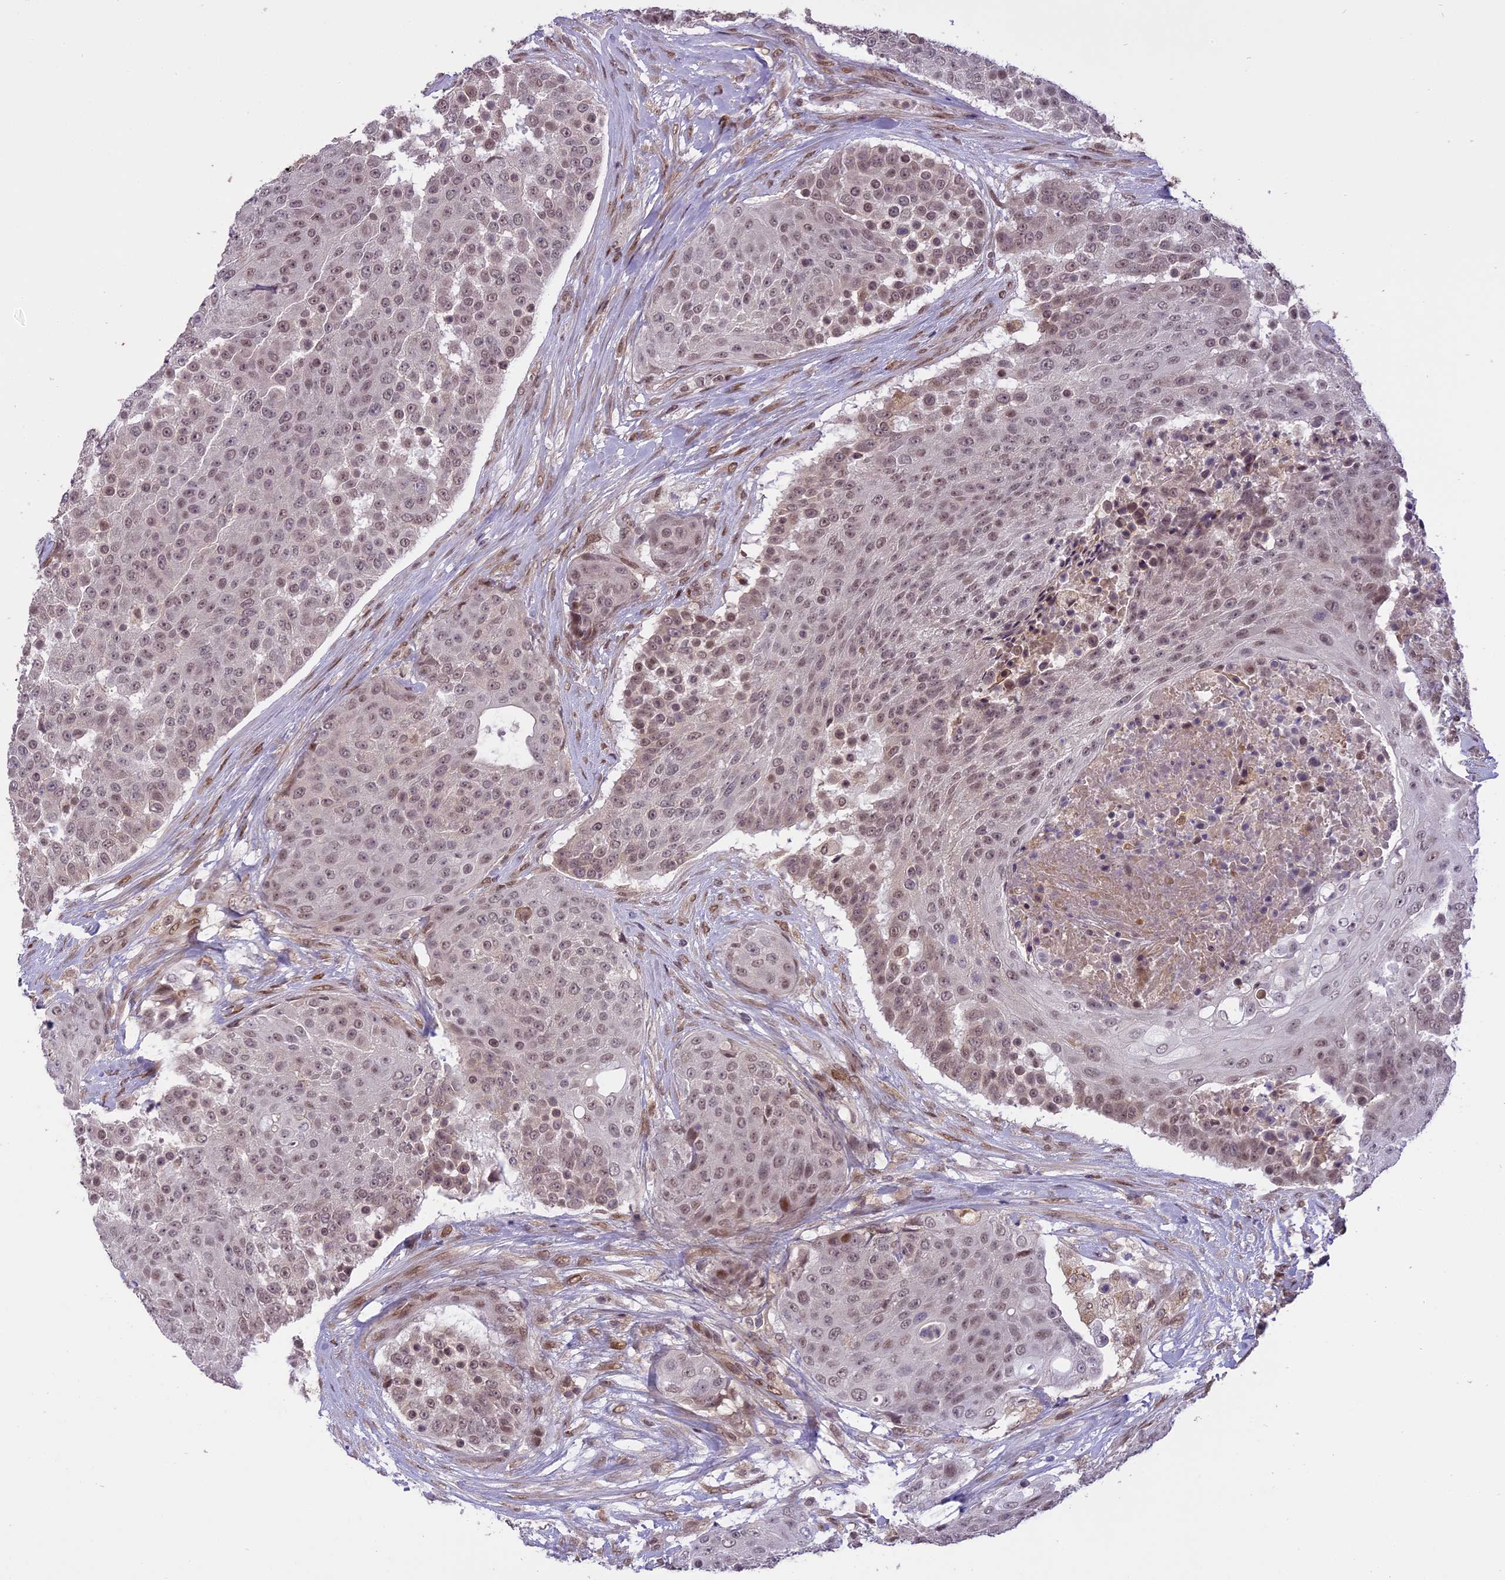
{"staining": {"intensity": "weak", "quantity": "<25%", "location": "nuclear"}, "tissue": "urothelial cancer", "cell_type": "Tumor cells", "image_type": "cancer", "snomed": [{"axis": "morphology", "description": "Urothelial carcinoma, High grade"}, {"axis": "topography", "description": "Urinary bladder"}], "caption": "Human urothelial carcinoma (high-grade) stained for a protein using IHC demonstrates no expression in tumor cells.", "gene": "PRELID2", "patient": {"sex": "female", "age": 63}}